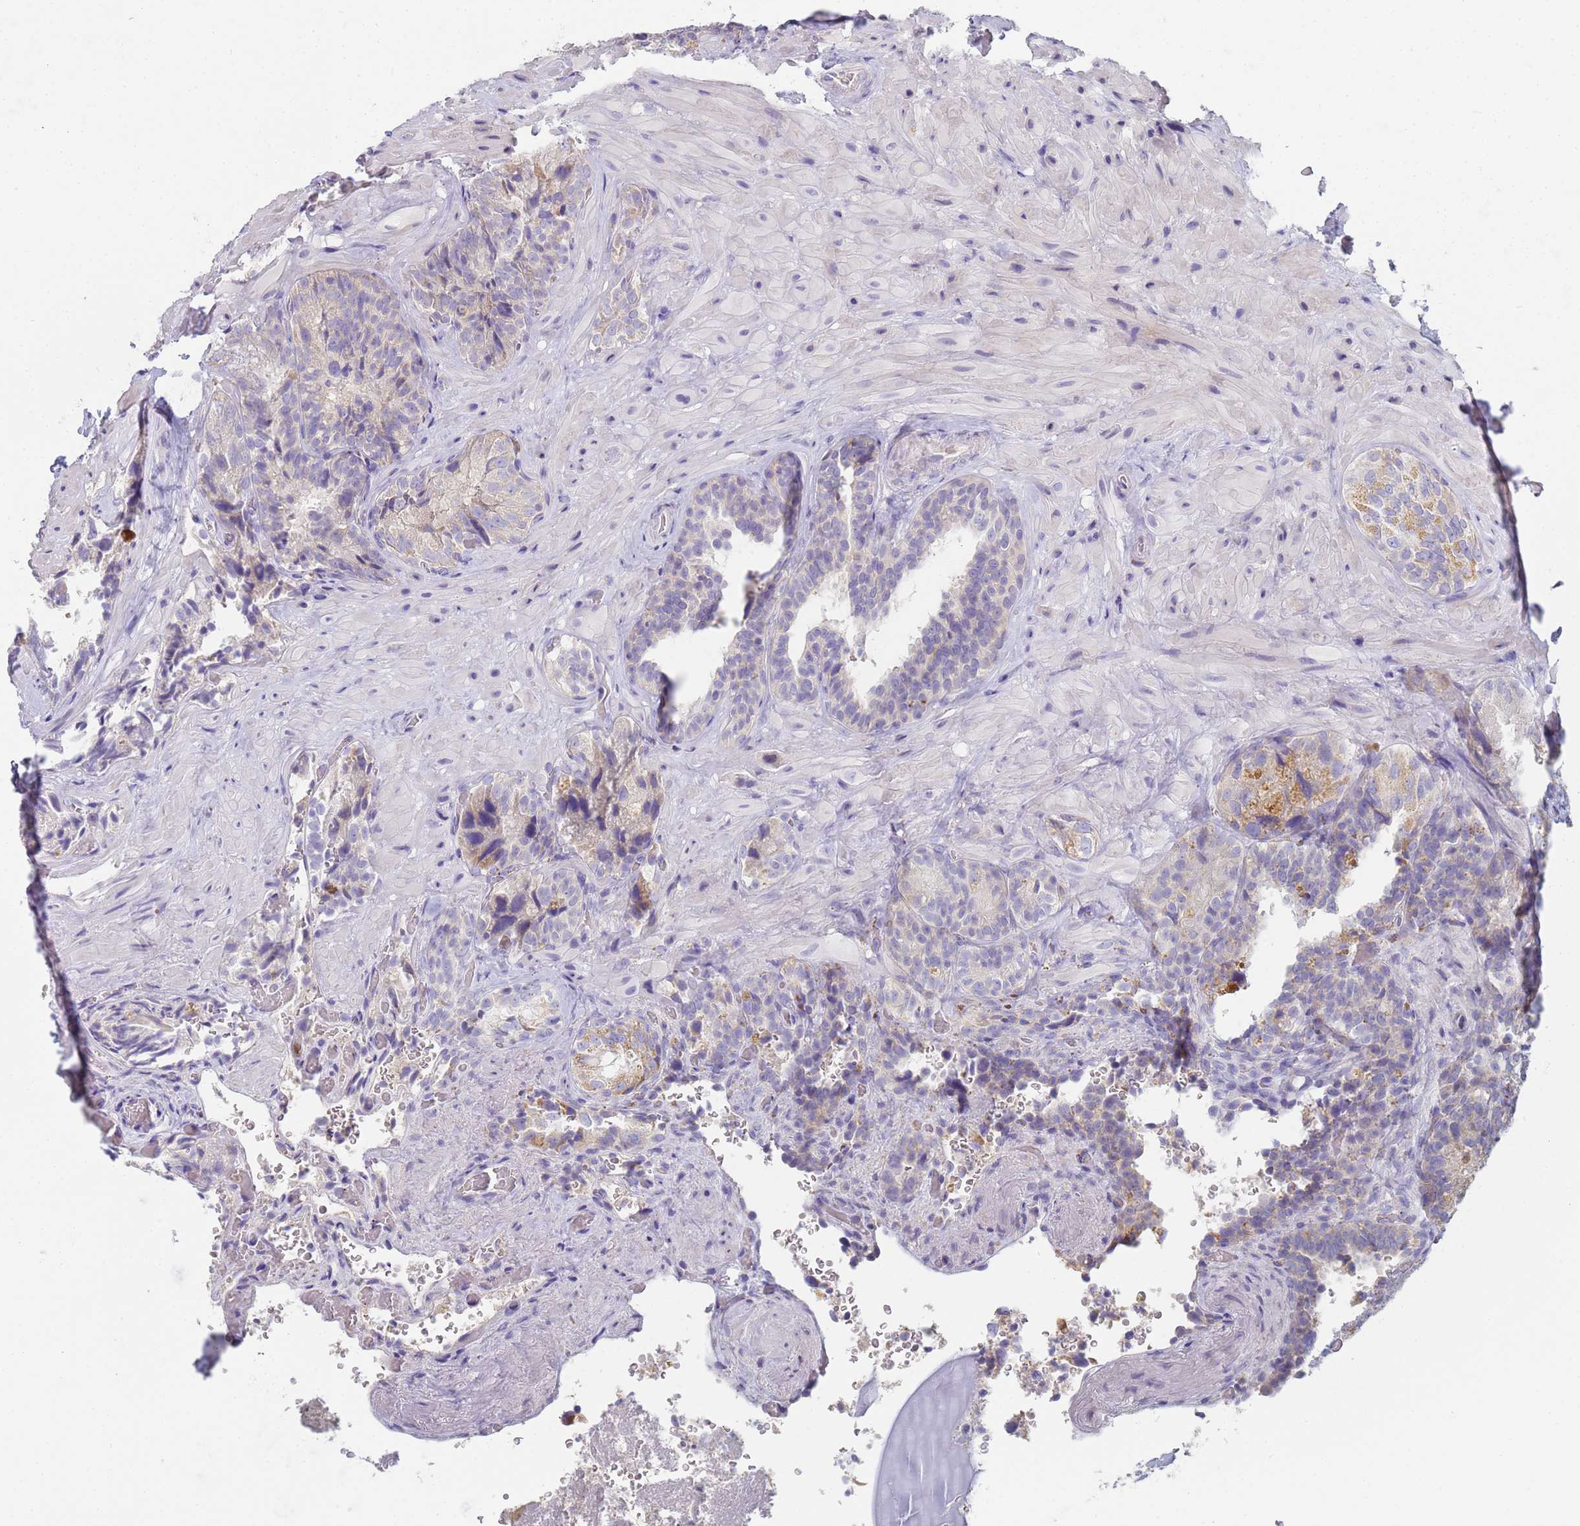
{"staining": {"intensity": "negative", "quantity": "none", "location": "none"}, "tissue": "seminal vesicle", "cell_type": "Glandular cells", "image_type": "normal", "snomed": [{"axis": "morphology", "description": "Normal tissue, NOS"}, {"axis": "topography", "description": "Prostate and seminal vesicle, NOS"}, {"axis": "topography", "description": "Prostate"}, {"axis": "topography", "description": "Seminal veicle"}], "caption": "Immunohistochemistry of unremarkable human seminal vesicle shows no positivity in glandular cells. The staining is performed using DAB brown chromogen with nuclei counter-stained in using hematoxylin.", "gene": "CR1", "patient": {"sex": "male", "age": 67}}